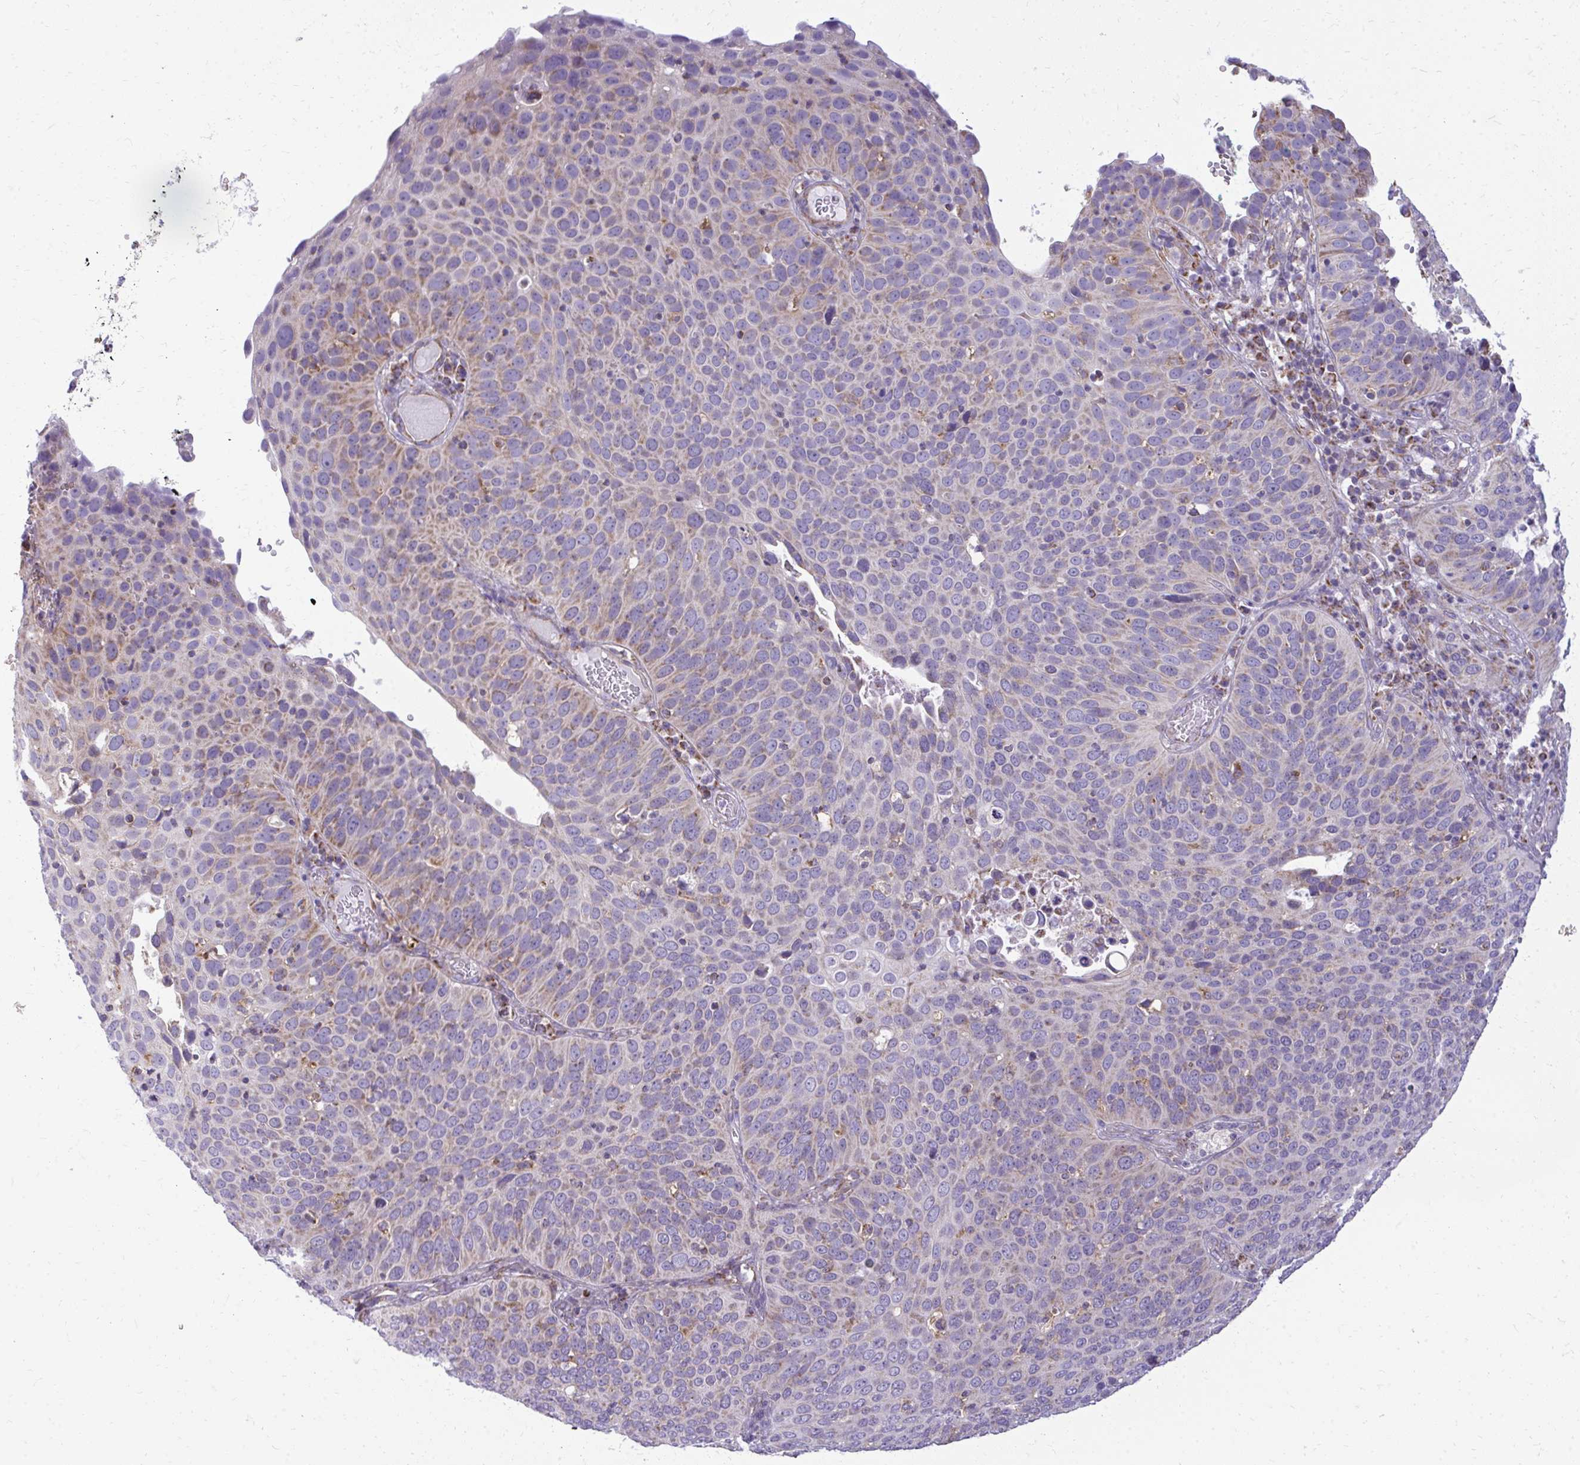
{"staining": {"intensity": "weak", "quantity": "<25%", "location": "cytoplasmic/membranous"}, "tissue": "cervical cancer", "cell_type": "Tumor cells", "image_type": "cancer", "snomed": [{"axis": "morphology", "description": "Squamous cell carcinoma, NOS"}, {"axis": "topography", "description": "Cervix"}], "caption": "The immunohistochemistry photomicrograph has no significant expression in tumor cells of cervical squamous cell carcinoma tissue.", "gene": "IFIT1", "patient": {"sex": "female", "age": 36}}